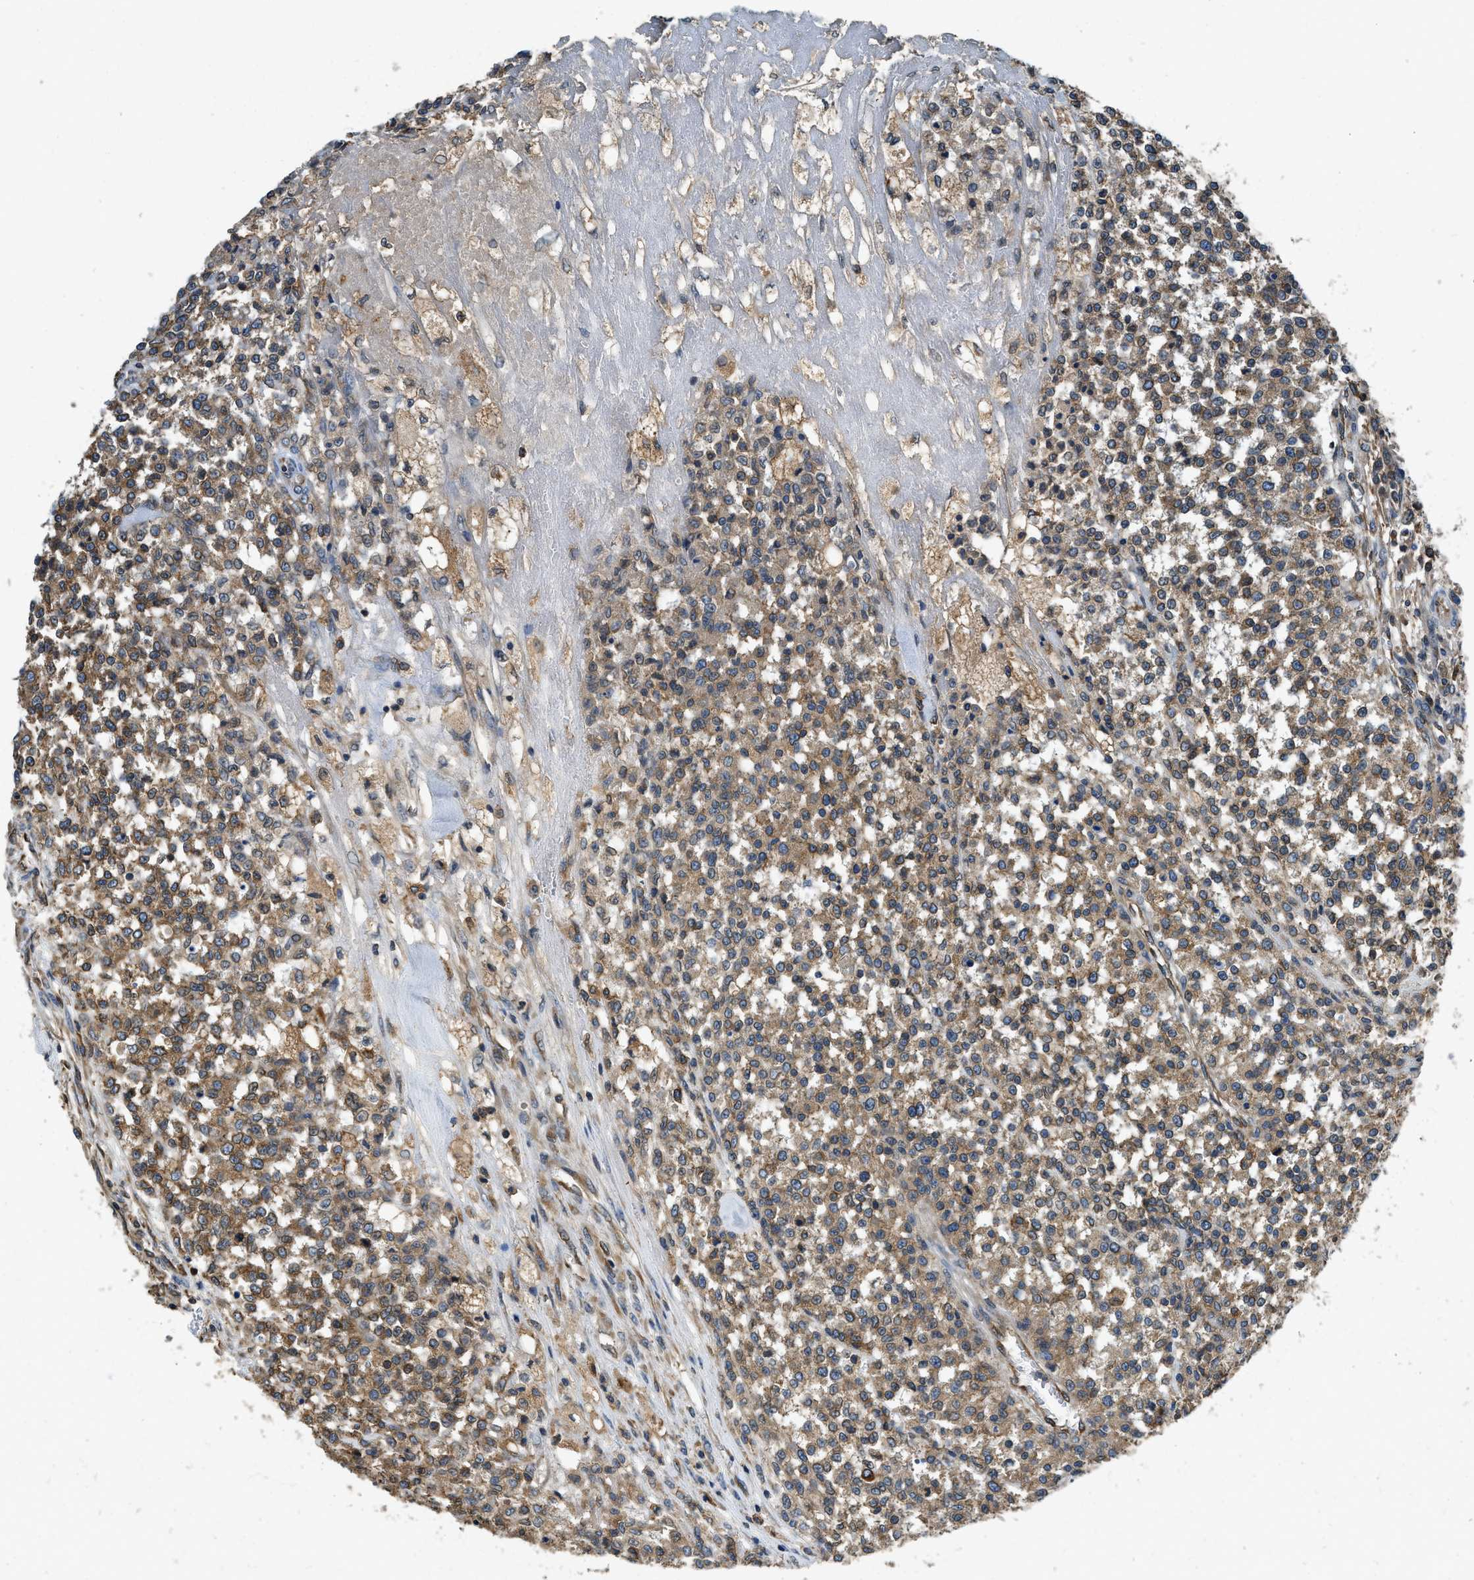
{"staining": {"intensity": "moderate", "quantity": ">75%", "location": "cytoplasmic/membranous"}, "tissue": "testis cancer", "cell_type": "Tumor cells", "image_type": "cancer", "snomed": [{"axis": "morphology", "description": "Seminoma, NOS"}, {"axis": "topography", "description": "Testis"}], "caption": "A medium amount of moderate cytoplasmic/membranous staining is present in about >75% of tumor cells in testis seminoma tissue. (IHC, brightfield microscopy, high magnification).", "gene": "BCAP31", "patient": {"sex": "male", "age": 59}}